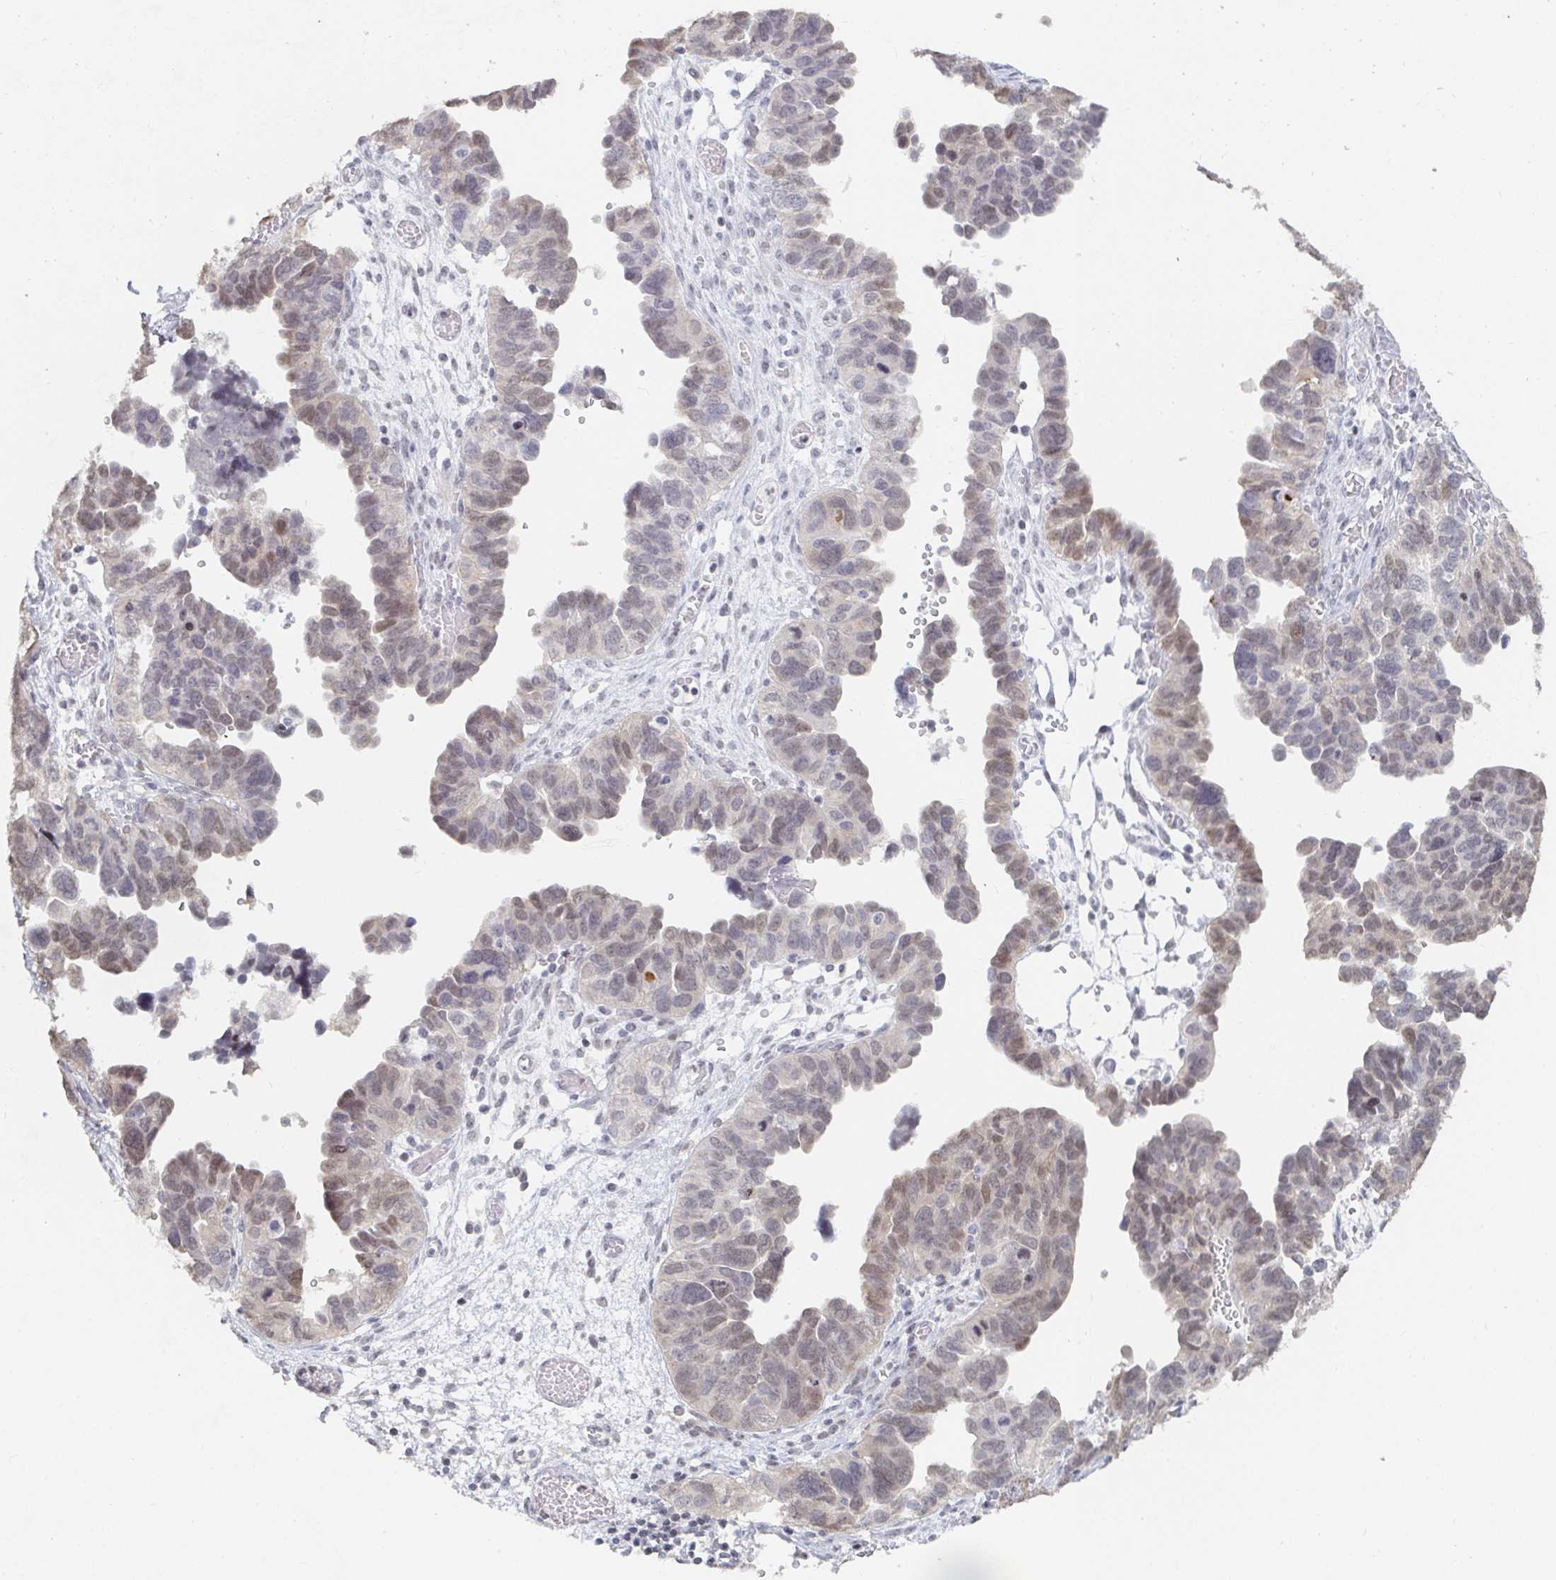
{"staining": {"intensity": "weak", "quantity": ">75%", "location": "nuclear"}, "tissue": "ovarian cancer", "cell_type": "Tumor cells", "image_type": "cancer", "snomed": [{"axis": "morphology", "description": "Cystadenocarcinoma, serous, NOS"}, {"axis": "topography", "description": "Ovary"}], "caption": "A brown stain labels weak nuclear positivity of a protein in ovarian serous cystadenocarcinoma tumor cells. (DAB (3,3'-diaminobenzidine) IHC, brown staining for protein, blue staining for nuclei).", "gene": "NME9", "patient": {"sex": "female", "age": 64}}